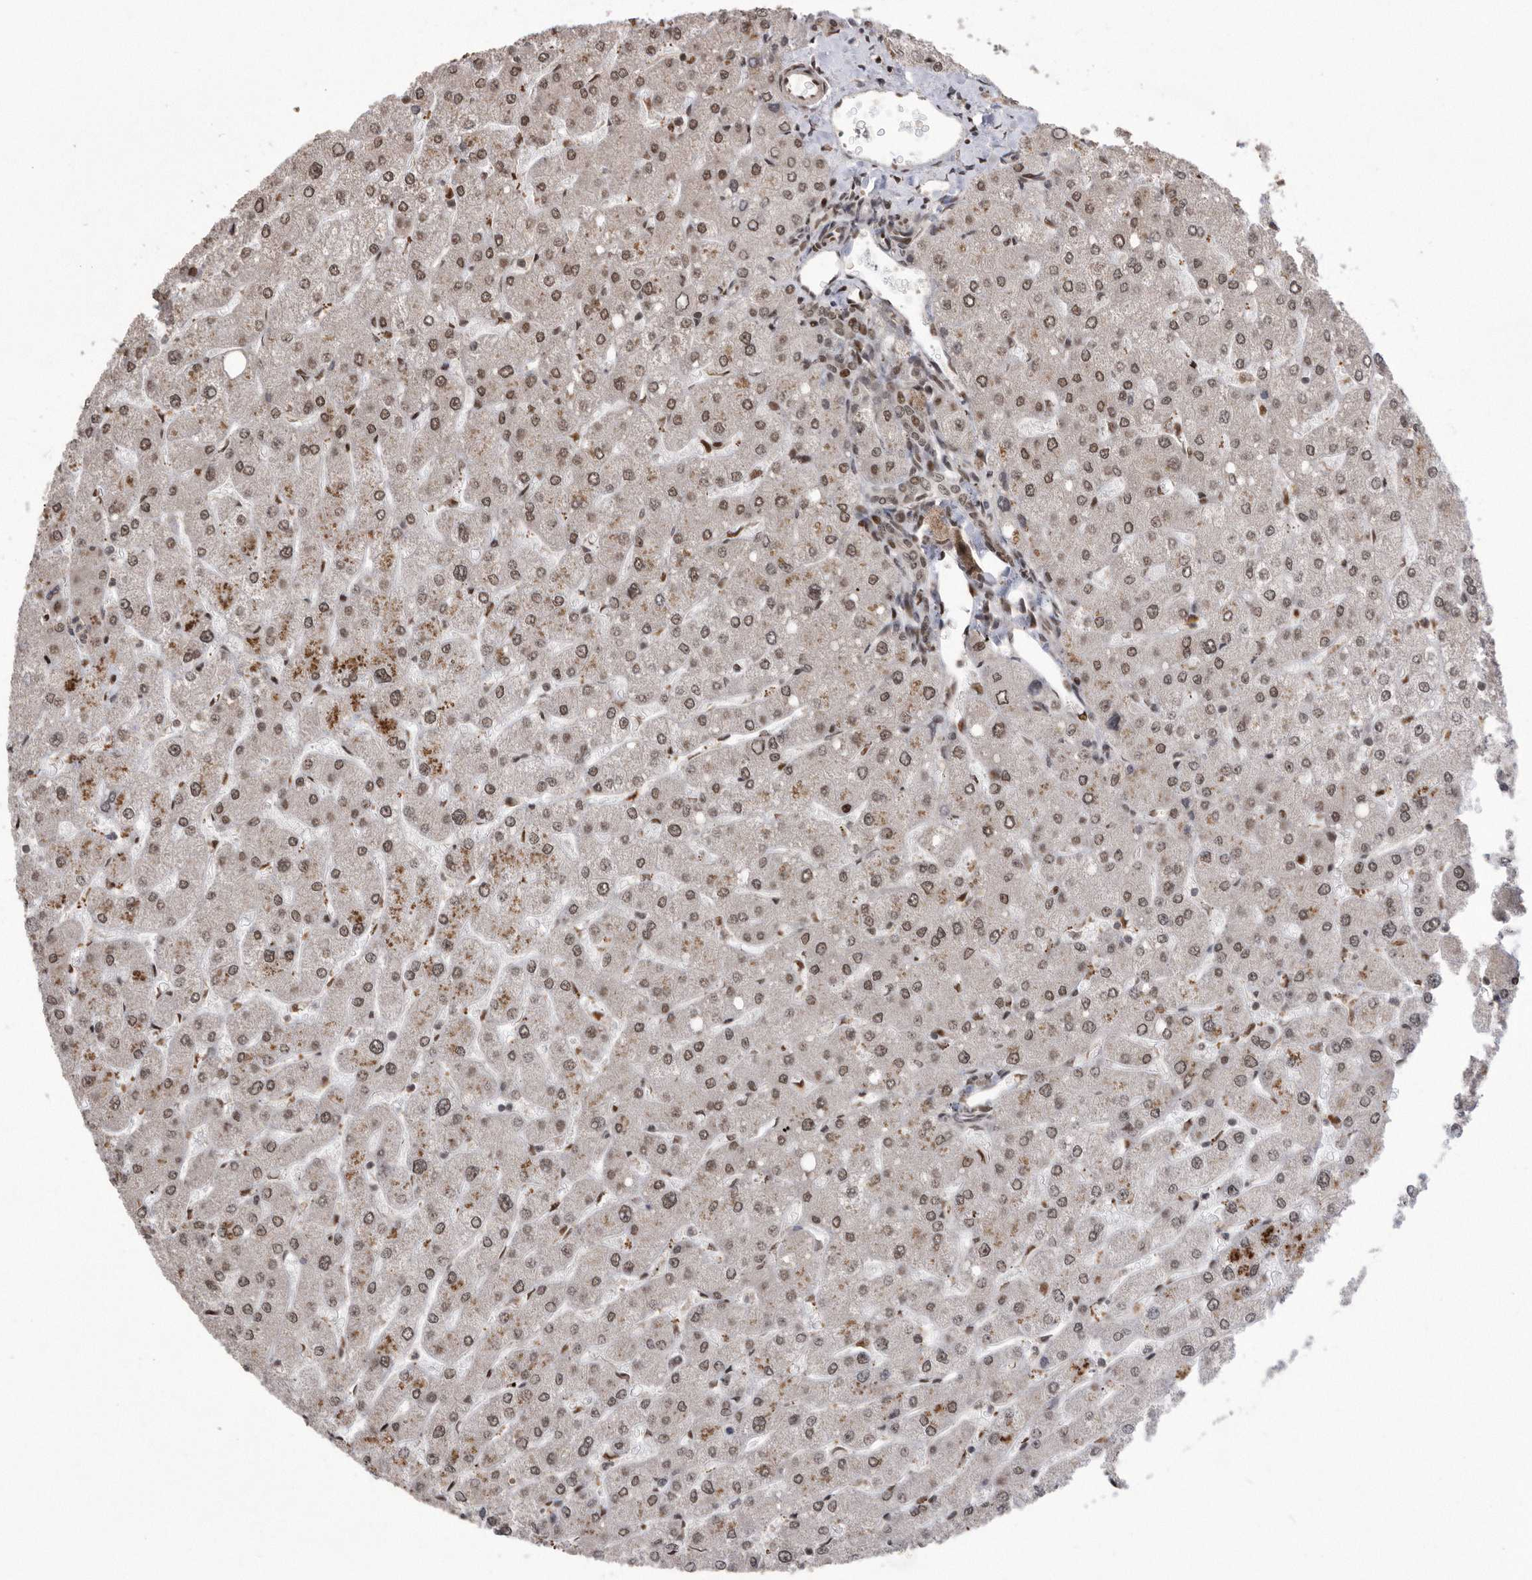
{"staining": {"intensity": "moderate", "quantity": "25%-75%", "location": "nuclear"}, "tissue": "liver", "cell_type": "Cholangiocytes", "image_type": "normal", "snomed": [{"axis": "morphology", "description": "Normal tissue, NOS"}, {"axis": "topography", "description": "Liver"}], "caption": "Immunohistochemistry (DAB) staining of unremarkable liver displays moderate nuclear protein staining in approximately 25%-75% of cholangiocytes.", "gene": "TDRD3", "patient": {"sex": "male", "age": 55}}